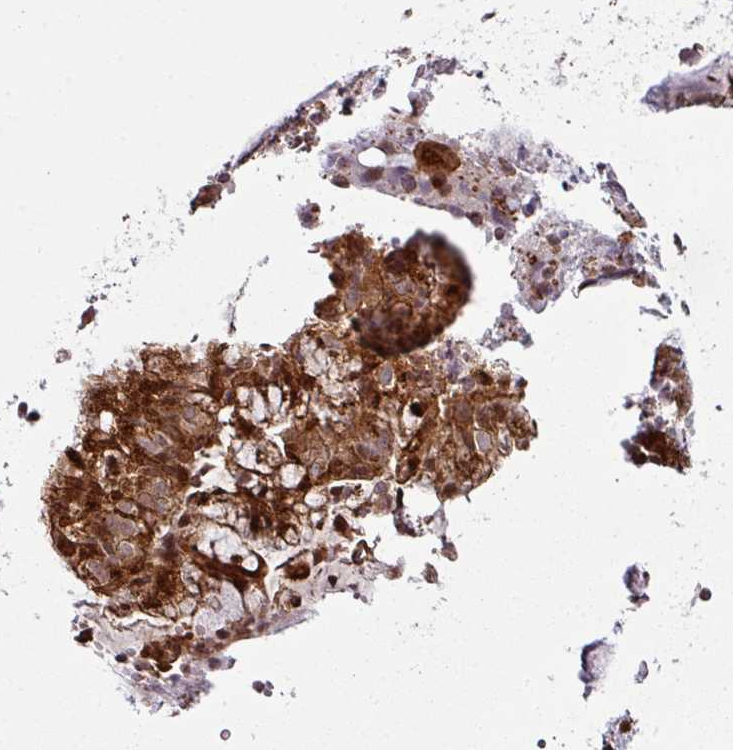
{"staining": {"intensity": "moderate", "quantity": ">75%", "location": "cytoplasmic/membranous"}, "tissue": "endometrial cancer", "cell_type": "Tumor cells", "image_type": "cancer", "snomed": [{"axis": "morphology", "description": "Adenocarcinoma, NOS"}, {"axis": "topography", "description": "Endometrium"}], "caption": "This is a histology image of immunohistochemistry staining of adenocarcinoma (endometrial), which shows moderate expression in the cytoplasmic/membranous of tumor cells.", "gene": "ATAT1", "patient": {"sex": "female", "age": 76}}